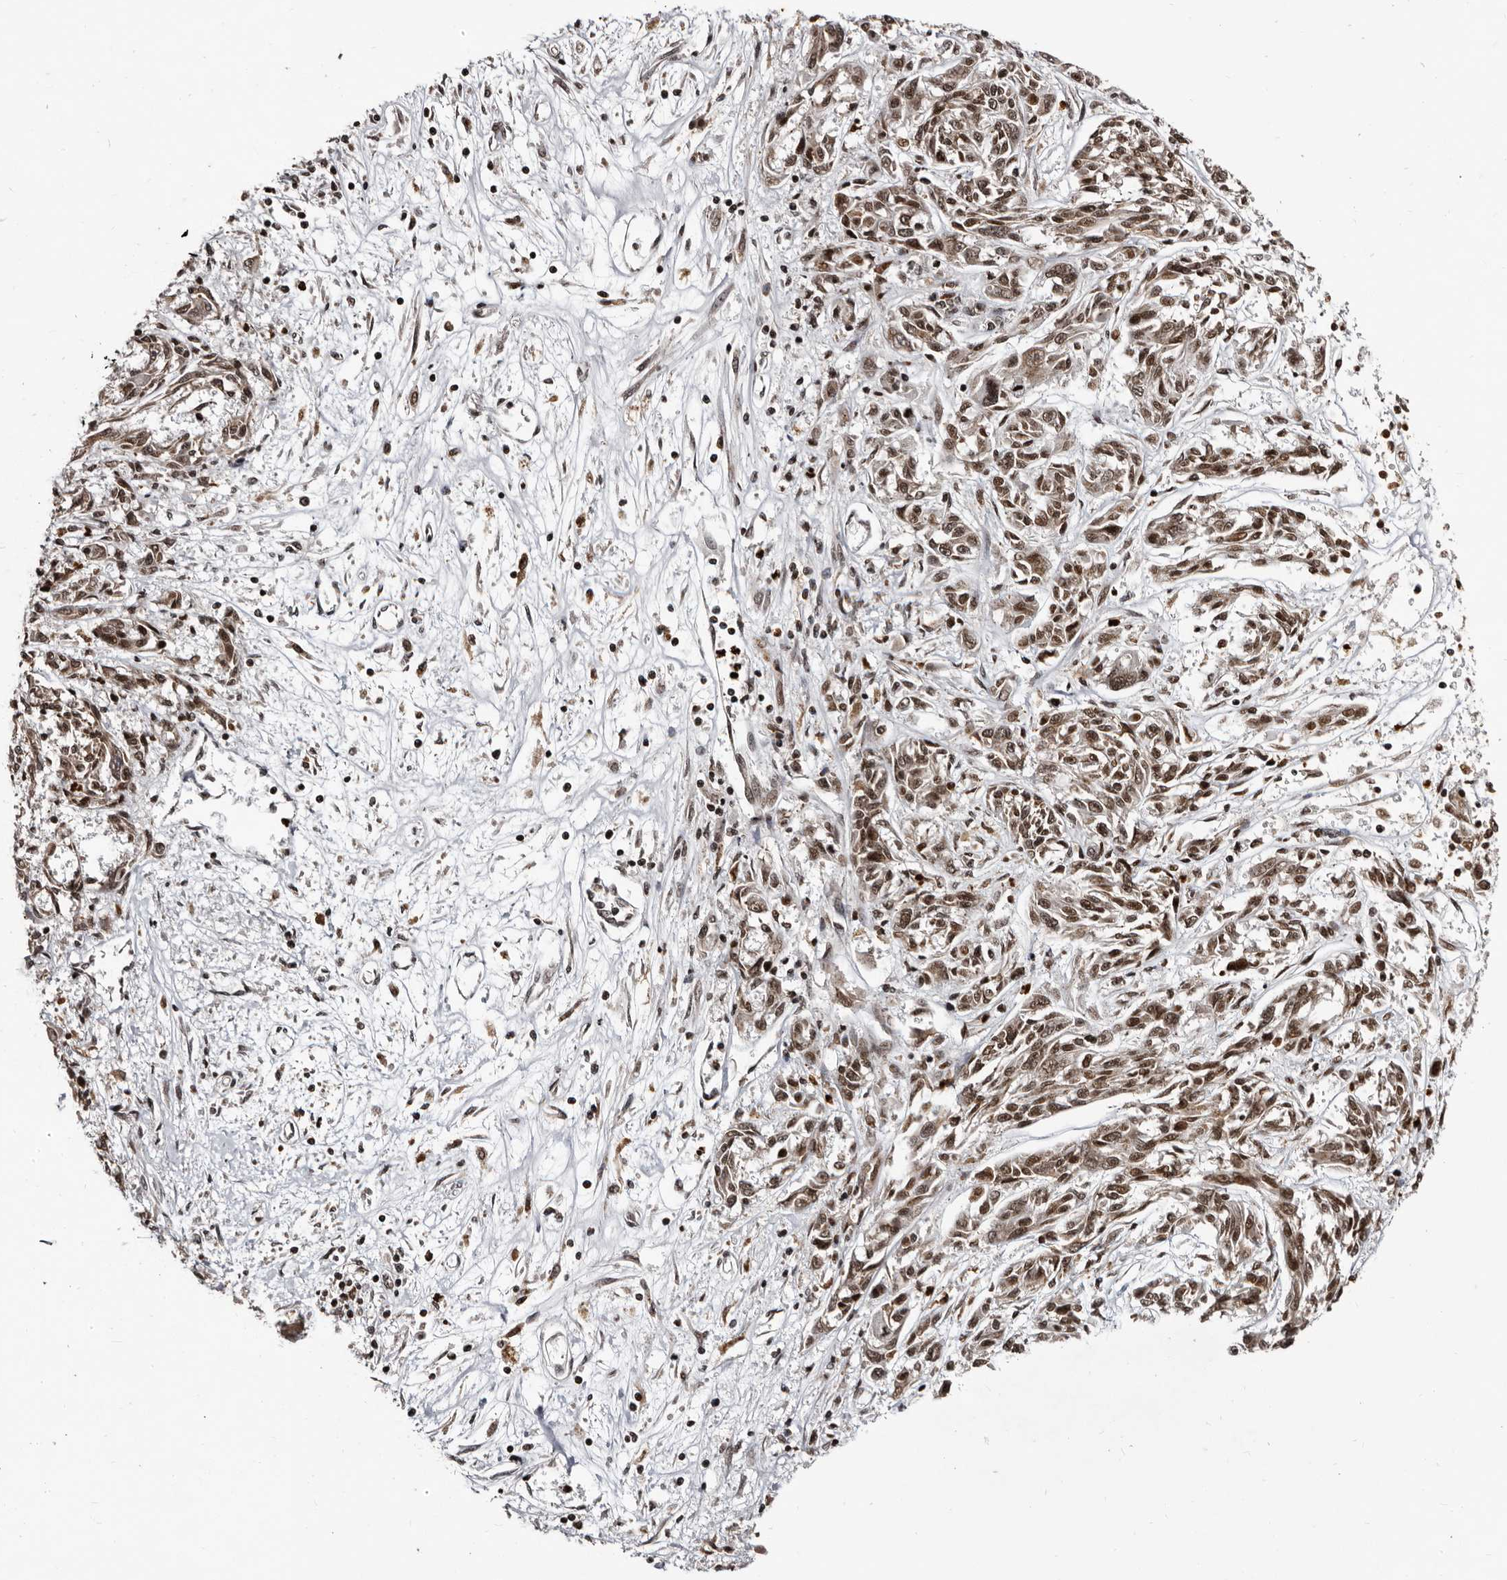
{"staining": {"intensity": "moderate", "quantity": ">75%", "location": "nuclear"}, "tissue": "melanoma", "cell_type": "Tumor cells", "image_type": "cancer", "snomed": [{"axis": "morphology", "description": "Malignant melanoma, NOS"}, {"axis": "topography", "description": "Skin"}], "caption": "A histopathology image showing moderate nuclear staining in approximately >75% of tumor cells in malignant melanoma, as visualized by brown immunohistochemical staining.", "gene": "THUMPD1", "patient": {"sex": "male", "age": 53}}